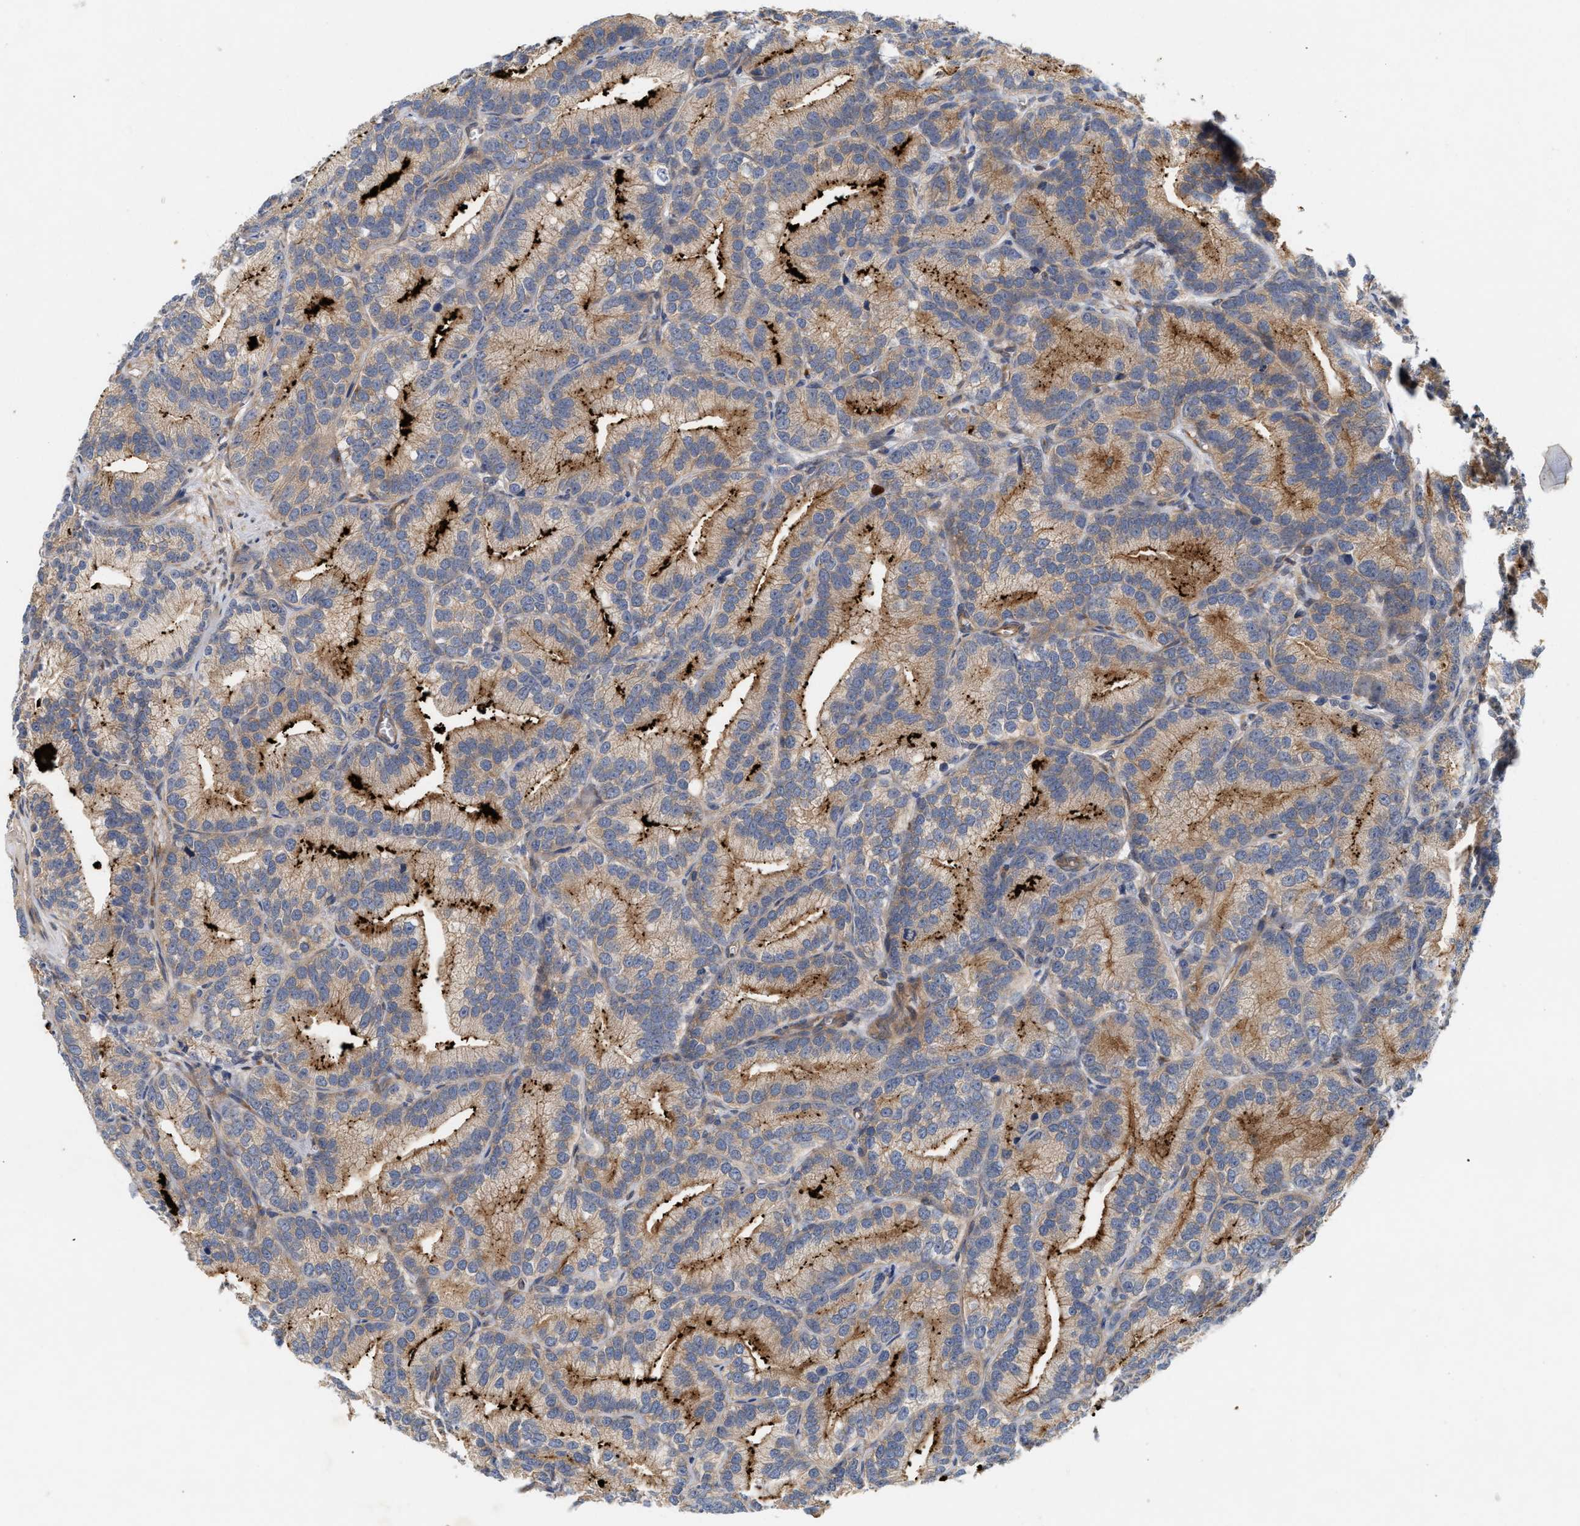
{"staining": {"intensity": "moderate", "quantity": "25%-75%", "location": "cytoplasmic/membranous"}, "tissue": "prostate cancer", "cell_type": "Tumor cells", "image_type": "cancer", "snomed": [{"axis": "morphology", "description": "Adenocarcinoma, Low grade"}, {"axis": "topography", "description": "Prostate"}], "caption": "There is medium levels of moderate cytoplasmic/membranous positivity in tumor cells of prostate adenocarcinoma (low-grade), as demonstrated by immunohistochemical staining (brown color).", "gene": "PLCD1", "patient": {"sex": "male", "age": 89}}